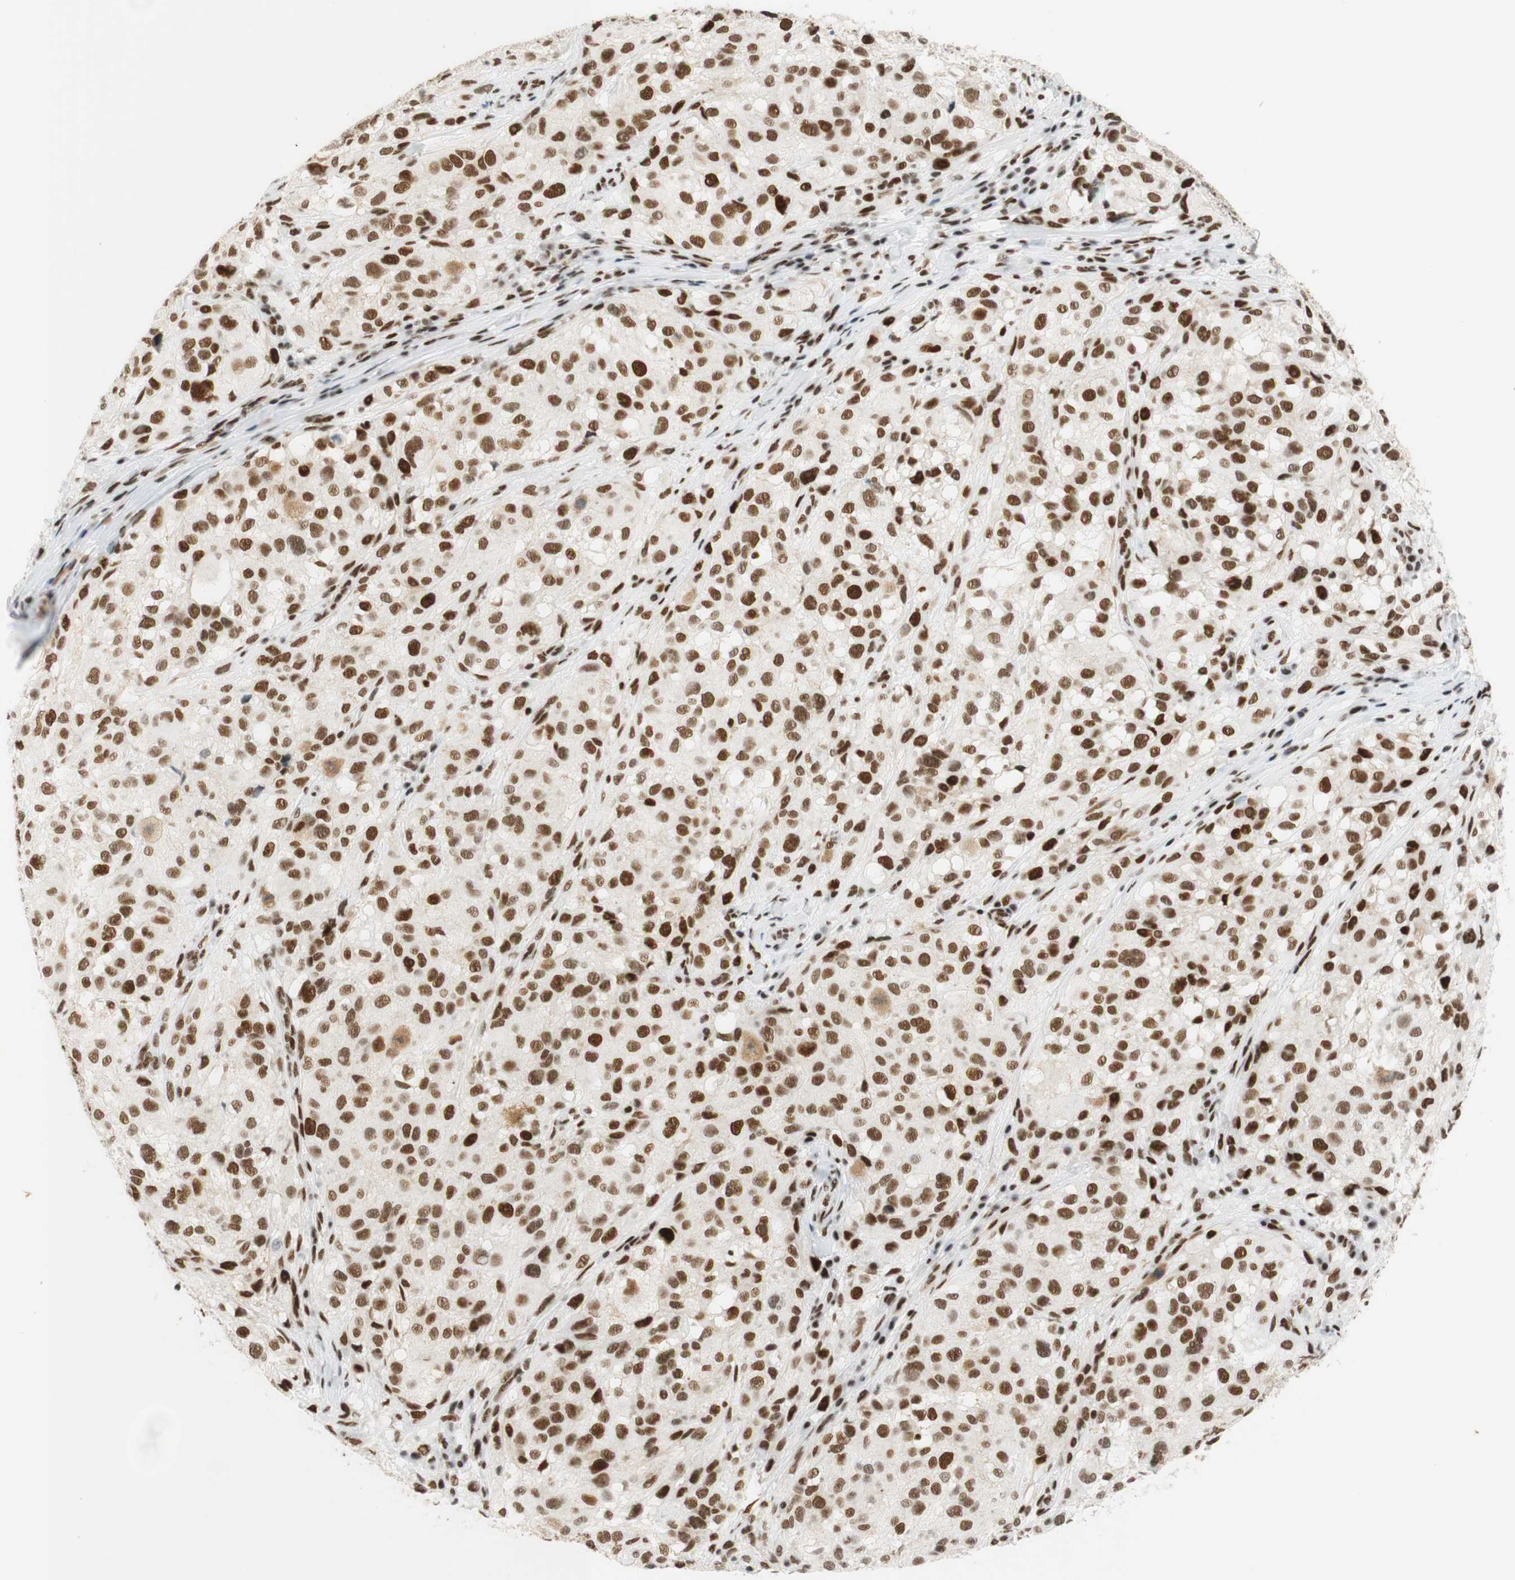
{"staining": {"intensity": "moderate", "quantity": "25%-75%", "location": "nuclear"}, "tissue": "melanoma", "cell_type": "Tumor cells", "image_type": "cancer", "snomed": [{"axis": "morphology", "description": "Necrosis, NOS"}, {"axis": "morphology", "description": "Malignant melanoma, NOS"}, {"axis": "topography", "description": "Skin"}], "caption": "Protein staining reveals moderate nuclear expression in approximately 25%-75% of tumor cells in melanoma. Using DAB (brown) and hematoxylin (blue) stains, captured at high magnification using brightfield microscopy.", "gene": "RNF20", "patient": {"sex": "female", "age": 87}}